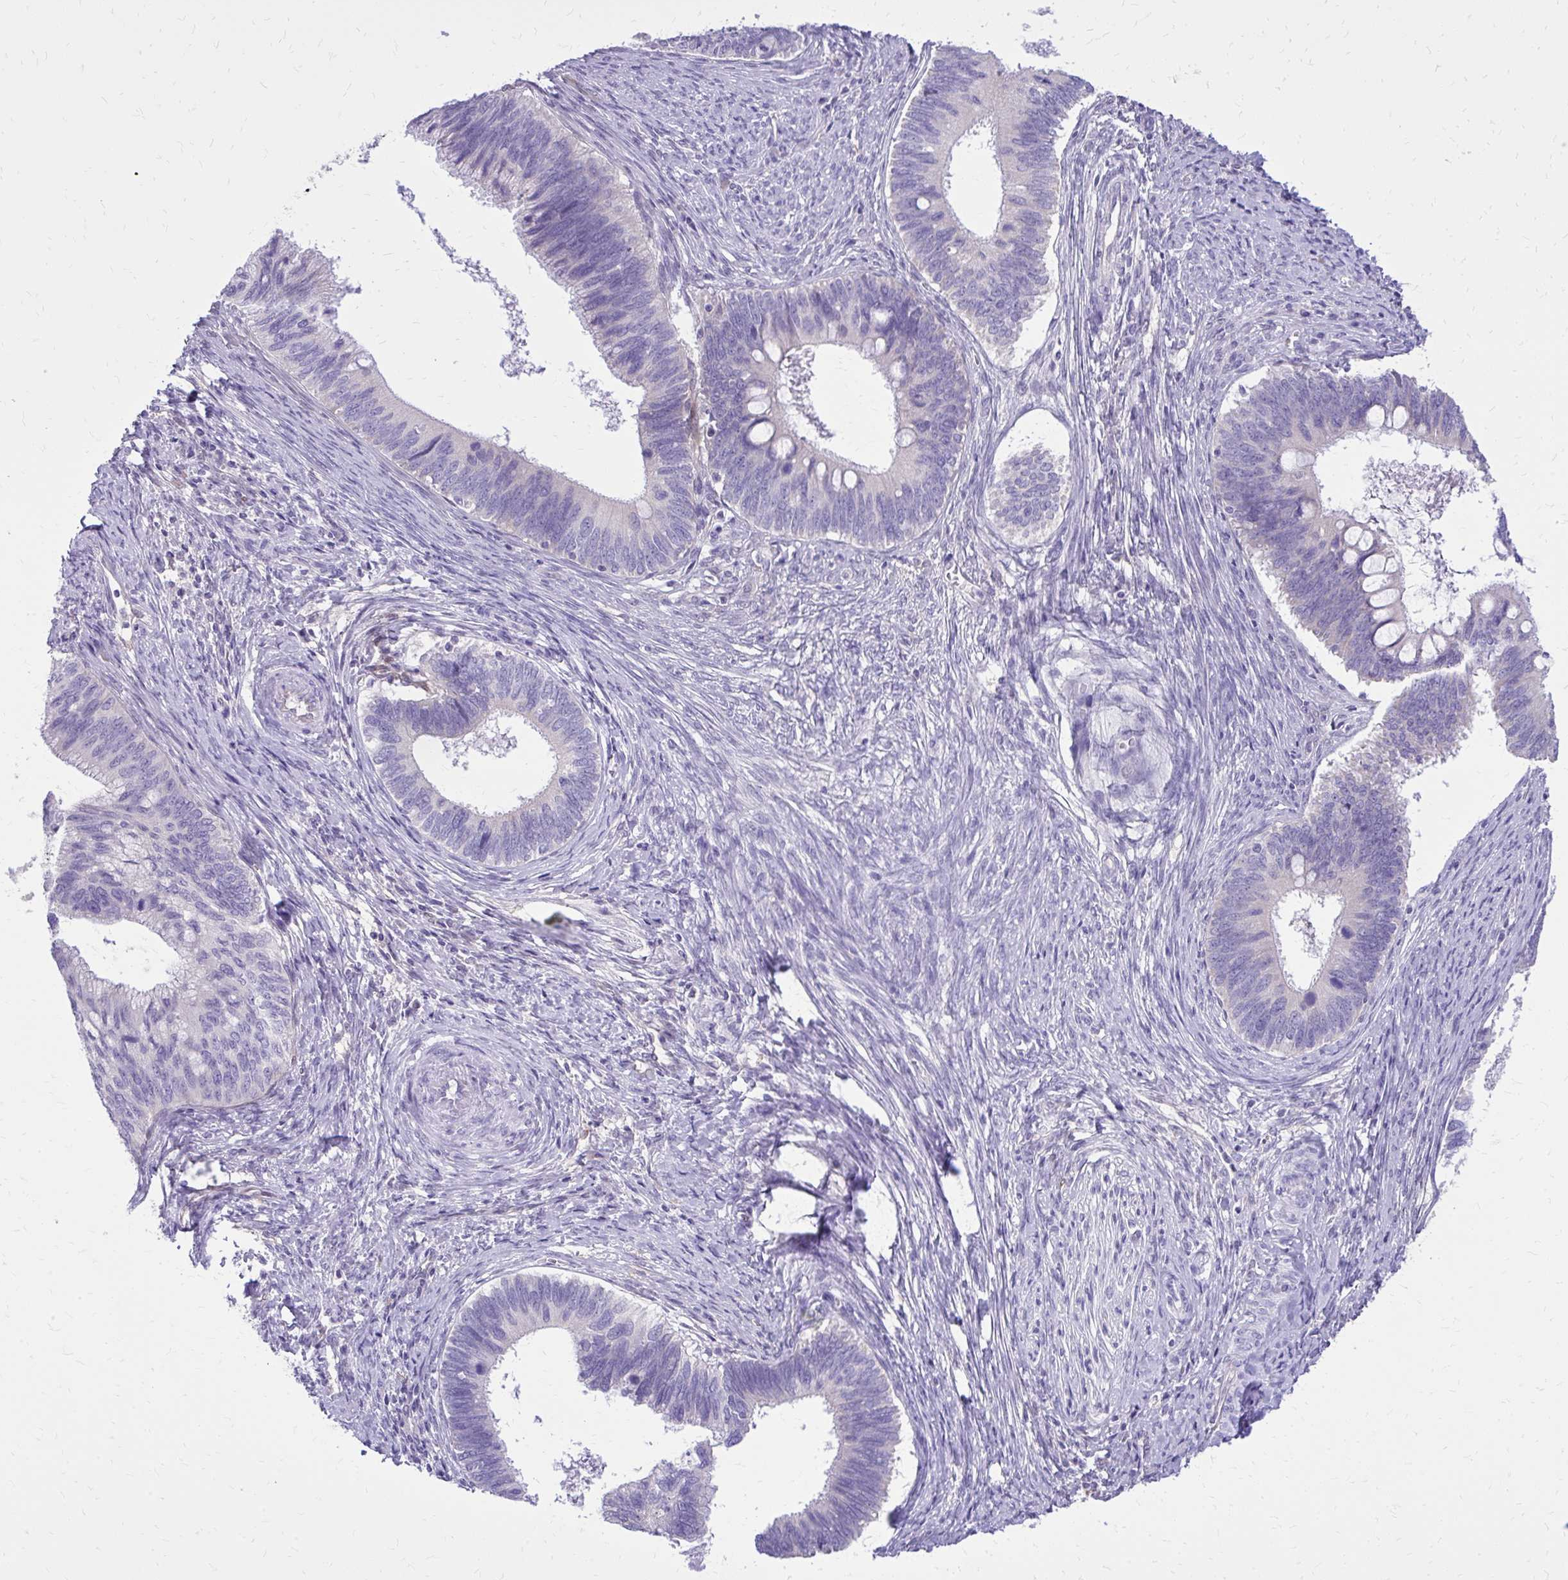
{"staining": {"intensity": "negative", "quantity": "none", "location": "none"}, "tissue": "cervical cancer", "cell_type": "Tumor cells", "image_type": "cancer", "snomed": [{"axis": "morphology", "description": "Adenocarcinoma, NOS"}, {"axis": "topography", "description": "Cervix"}], "caption": "Tumor cells are negative for brown protein staining in cervical adenocarcinoma. The staining was performed using DAB to visualize the protein expression in brown, while the nuclei were stained in blue with hematoxylin (Magnification: 20x).", "gene": "NNMT", "patient": {"sex": "female", "age": 42}}